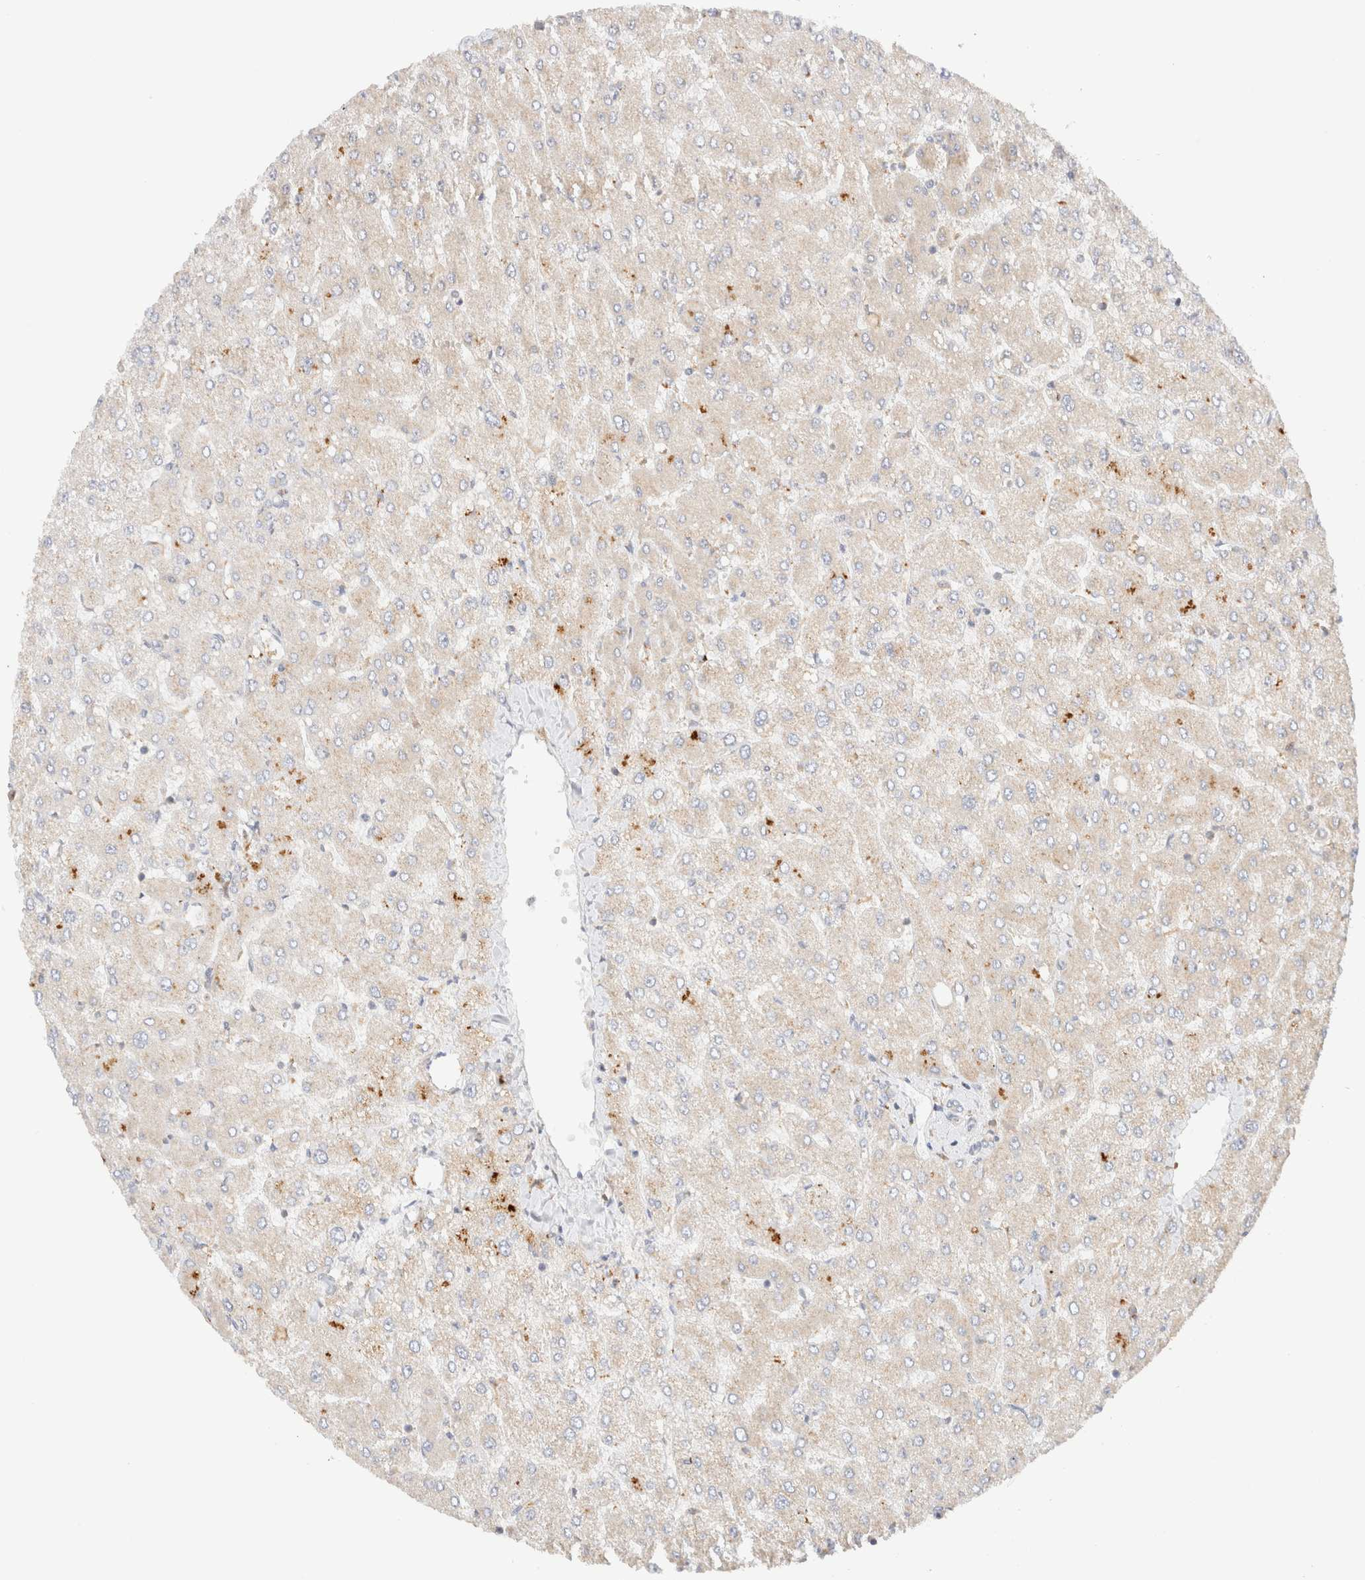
{"staining": {"intensity": "weak", "quantity": "<25%", "location": "cytoplasmic/membranous"}, "tissue": "liver", "cell_type": "Cholangiocytes", "image_type": "normal", "snomed": [{"axis": "morphology", "description": "Normal tissue, NOS"}, {"axis": "topography", "description": "Liver"}], "caption": "An immunohistochemistry (IHC) histopathology image of unremarkable liver is shown. There is no staining in cholangiocytes of liver.", "gene": "RABEP1", "patient": {"sex": "male", "age": 55}}